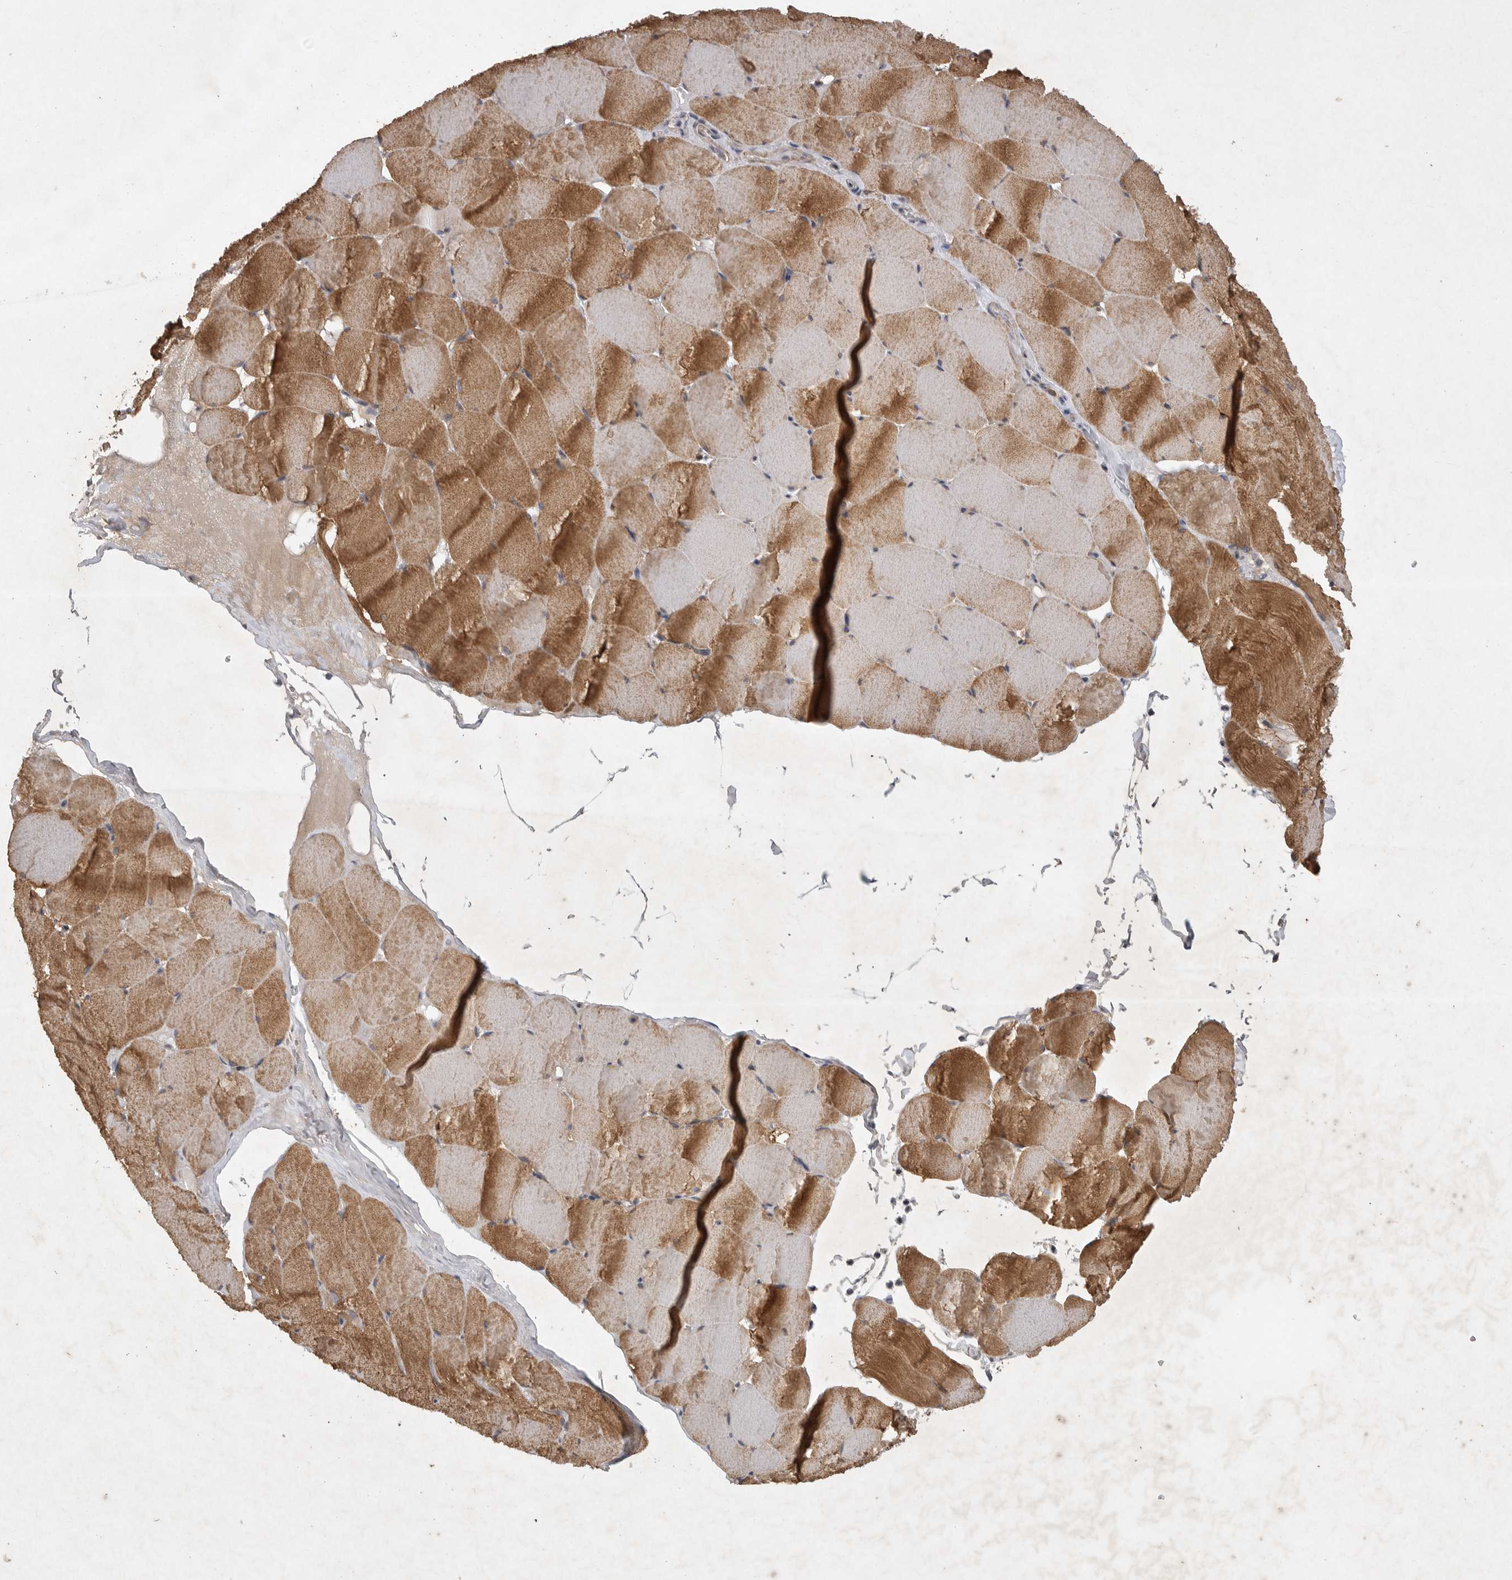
{"staining": {"intensity": "strong", "quantity": "25%-75%", "location": "cytoplasmic/membranous"}, "tissue": "skeletal muscle", "cell_type": "Myocytes", "image_type": "normal", "snomed": [{"axis": "morphology", "description": "Normal tissue, NOS"}, {"axis": "topography", "description": "Skeletal muscle"}], "caption": "A micrograph of skeletal muscle stained for a protein reveals strong cytoplasmic/membranous brown staining in myocytes. The protein is stained brown, and the nuclei are stained in blue (DAB IHC with brightfield microscopy, high magnification).", "gene": "EDEM3", "patient": {"sex": "male", "age": 62}}